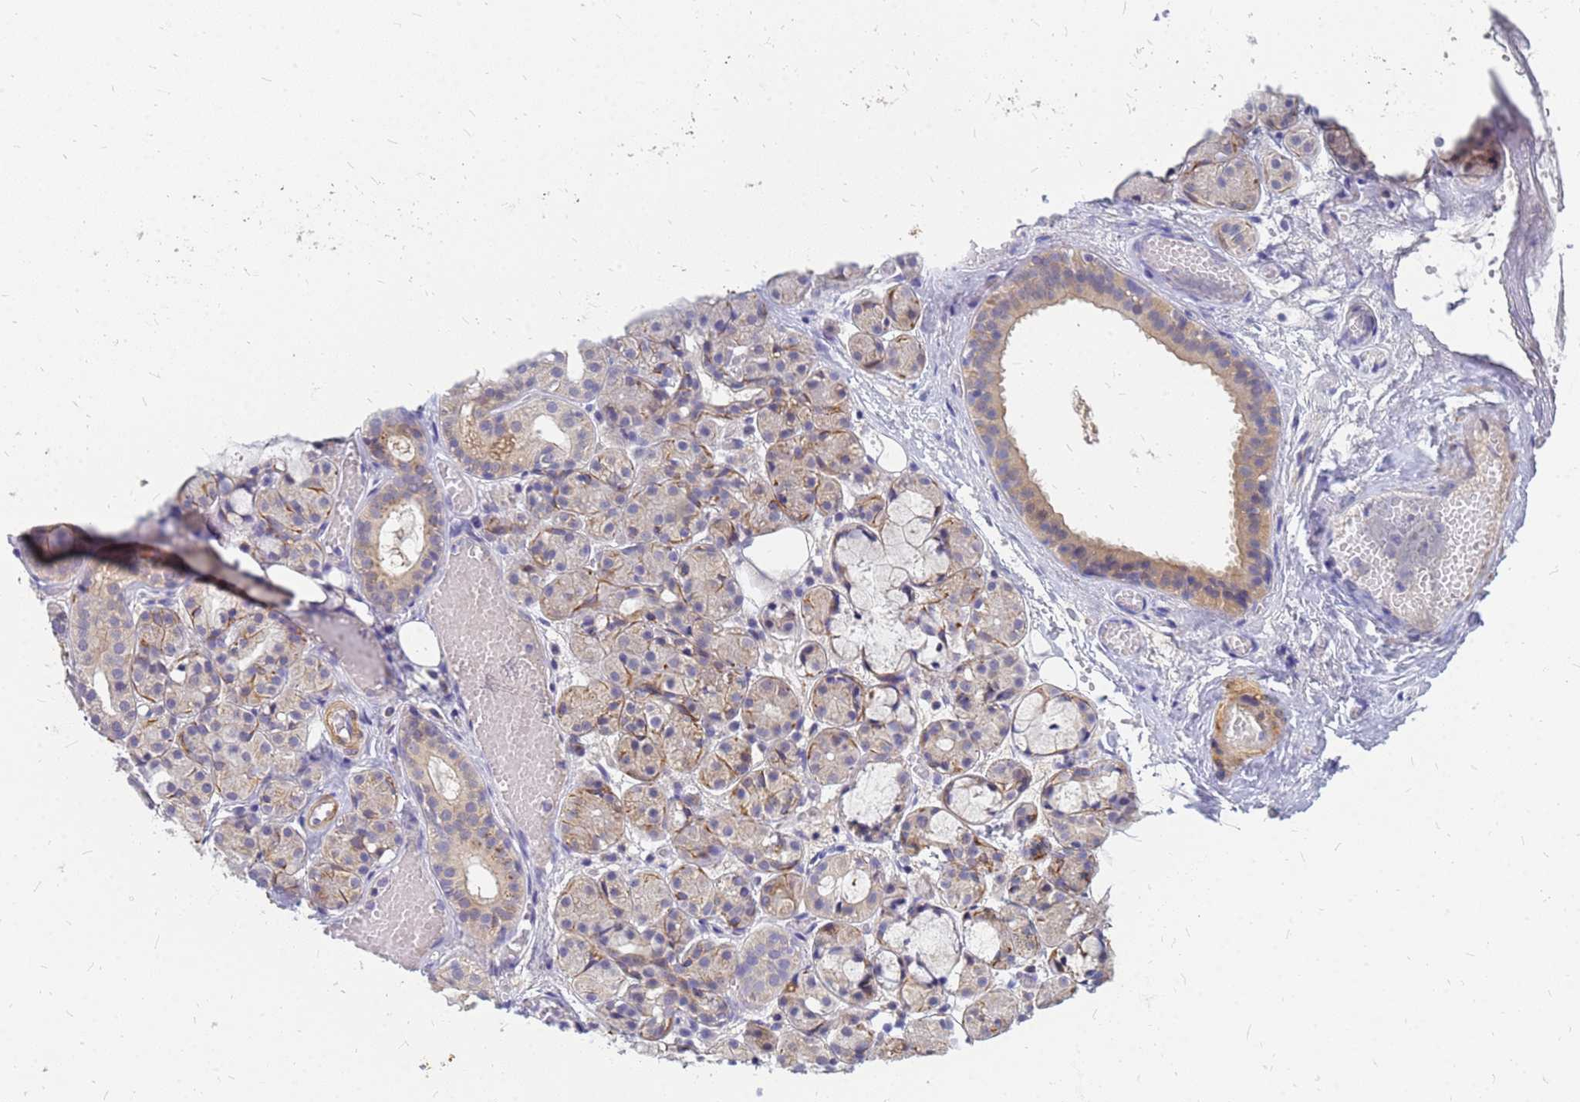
{"staining": {"intensity": "weak", "quantity": "<25%", "location": "cytoplasmic/membranous"}, "tissue": "salivary gland", "cell_type": "Glandular cells", "image_type": "normal", "snomed": [{"axis": "morphology", "description": "Normal tissue, NOS"}, {"axis": "topography", "description": "Salivary gland"}], "caption": "Glandular cells are negative for brown protein staining in unremarkable salivary gland. The staining was performed using DAB to visualize the protein expression in brown, while the nuclei were stained in blue with hematoxylin (Magnification: 20x).", "gene": "SRGAP3", "patient": {"sex": "male", "age": 63}}